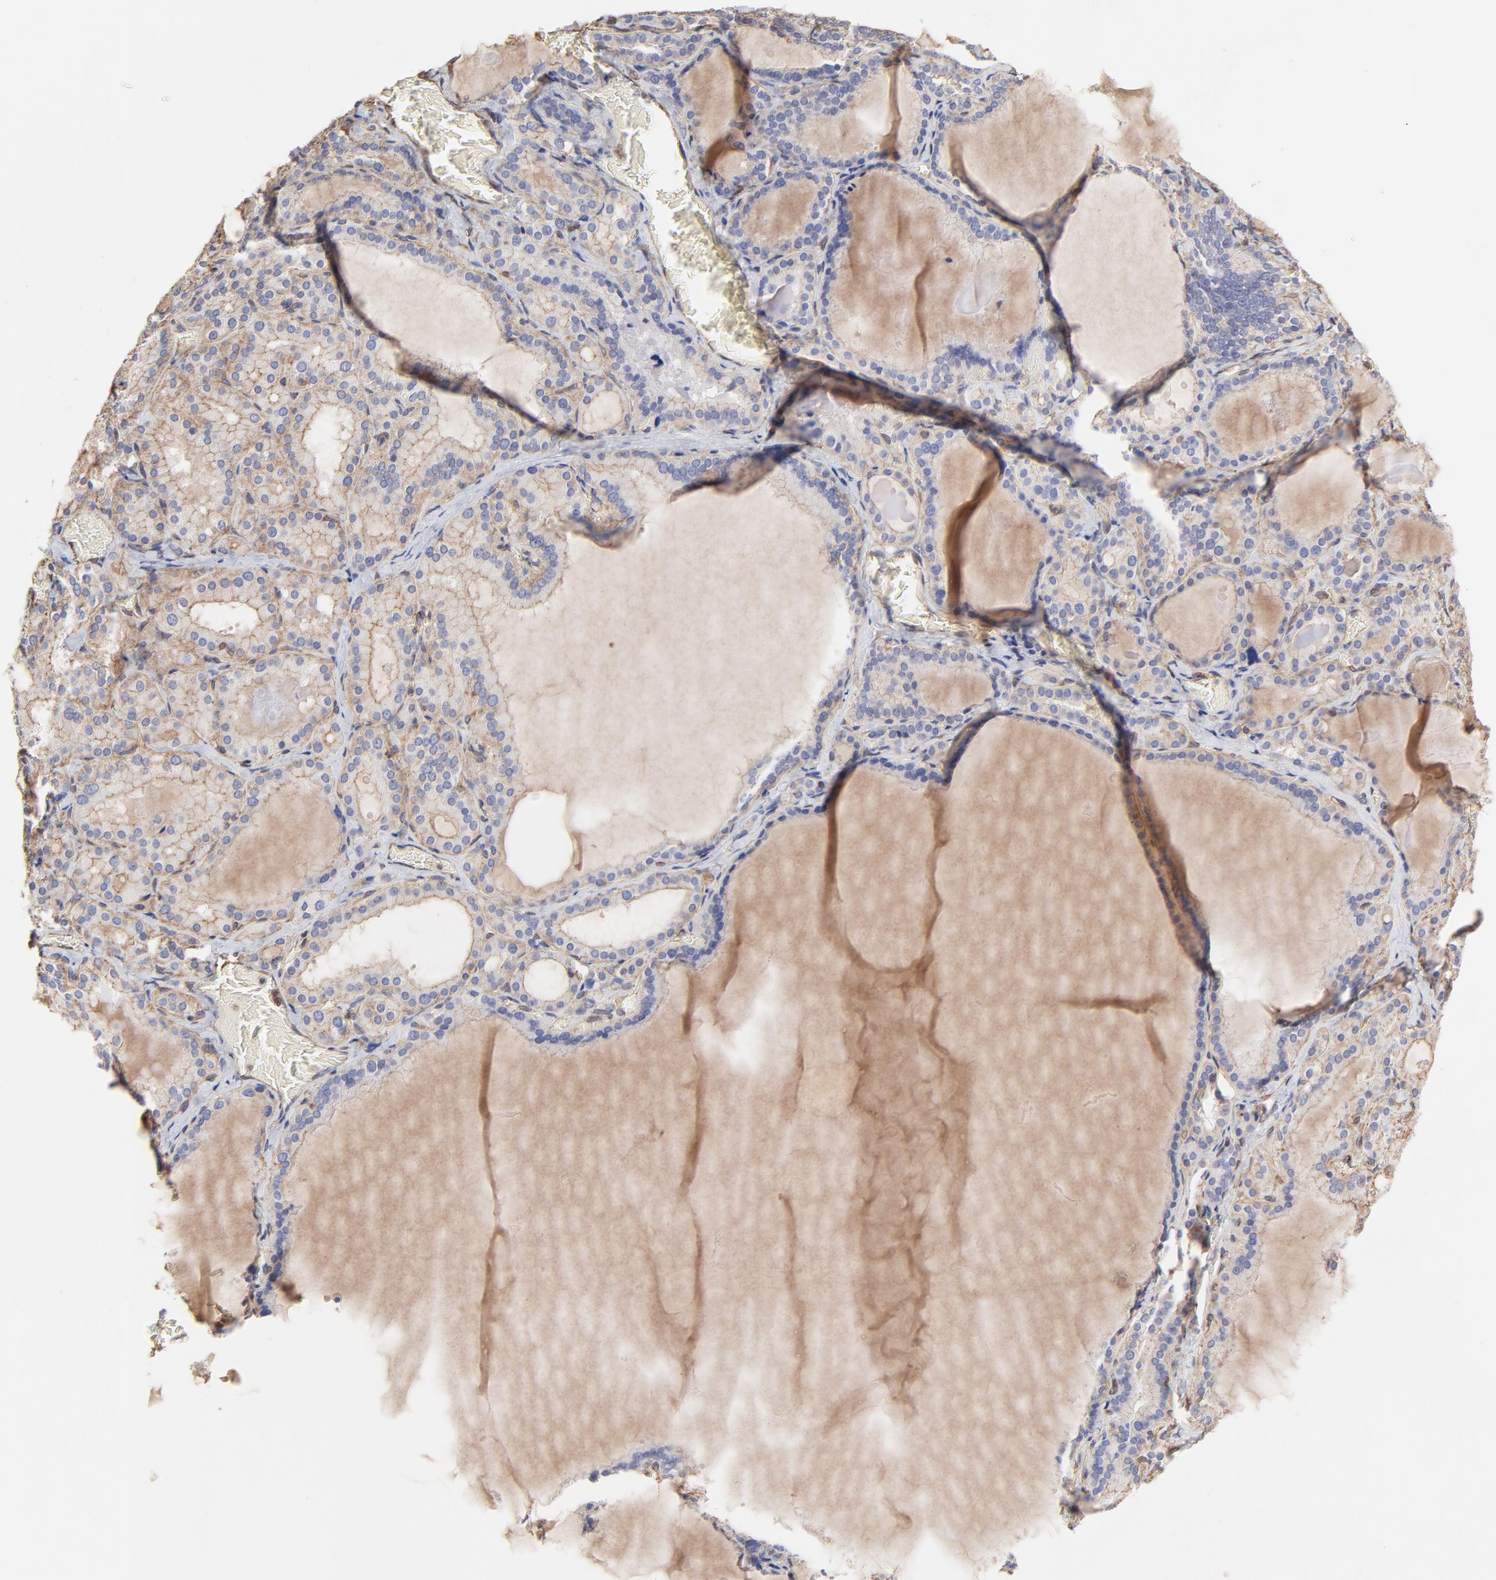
{"staining": {"intensity": "moderate", "quantity": "25%-75%", "location": "cytoplasmic/membranous"}, "tissue": "thyroid gland", "cell_type": "Glandular cells", "image_type": "normal", "snomed": [{"axis": "morphology", "description": "Normal tissue, NOS"}, {"axis": "topography", "description": "Thyroid gland"}], "caption": "The image exhibits staining of unremarkable thyroid gland, revealing moderate cytoplasmic/membranous protein staining (brown color) within glandular cells.", "gene": "LRCH2", "patient": {"sex": "female", "age": 33}}